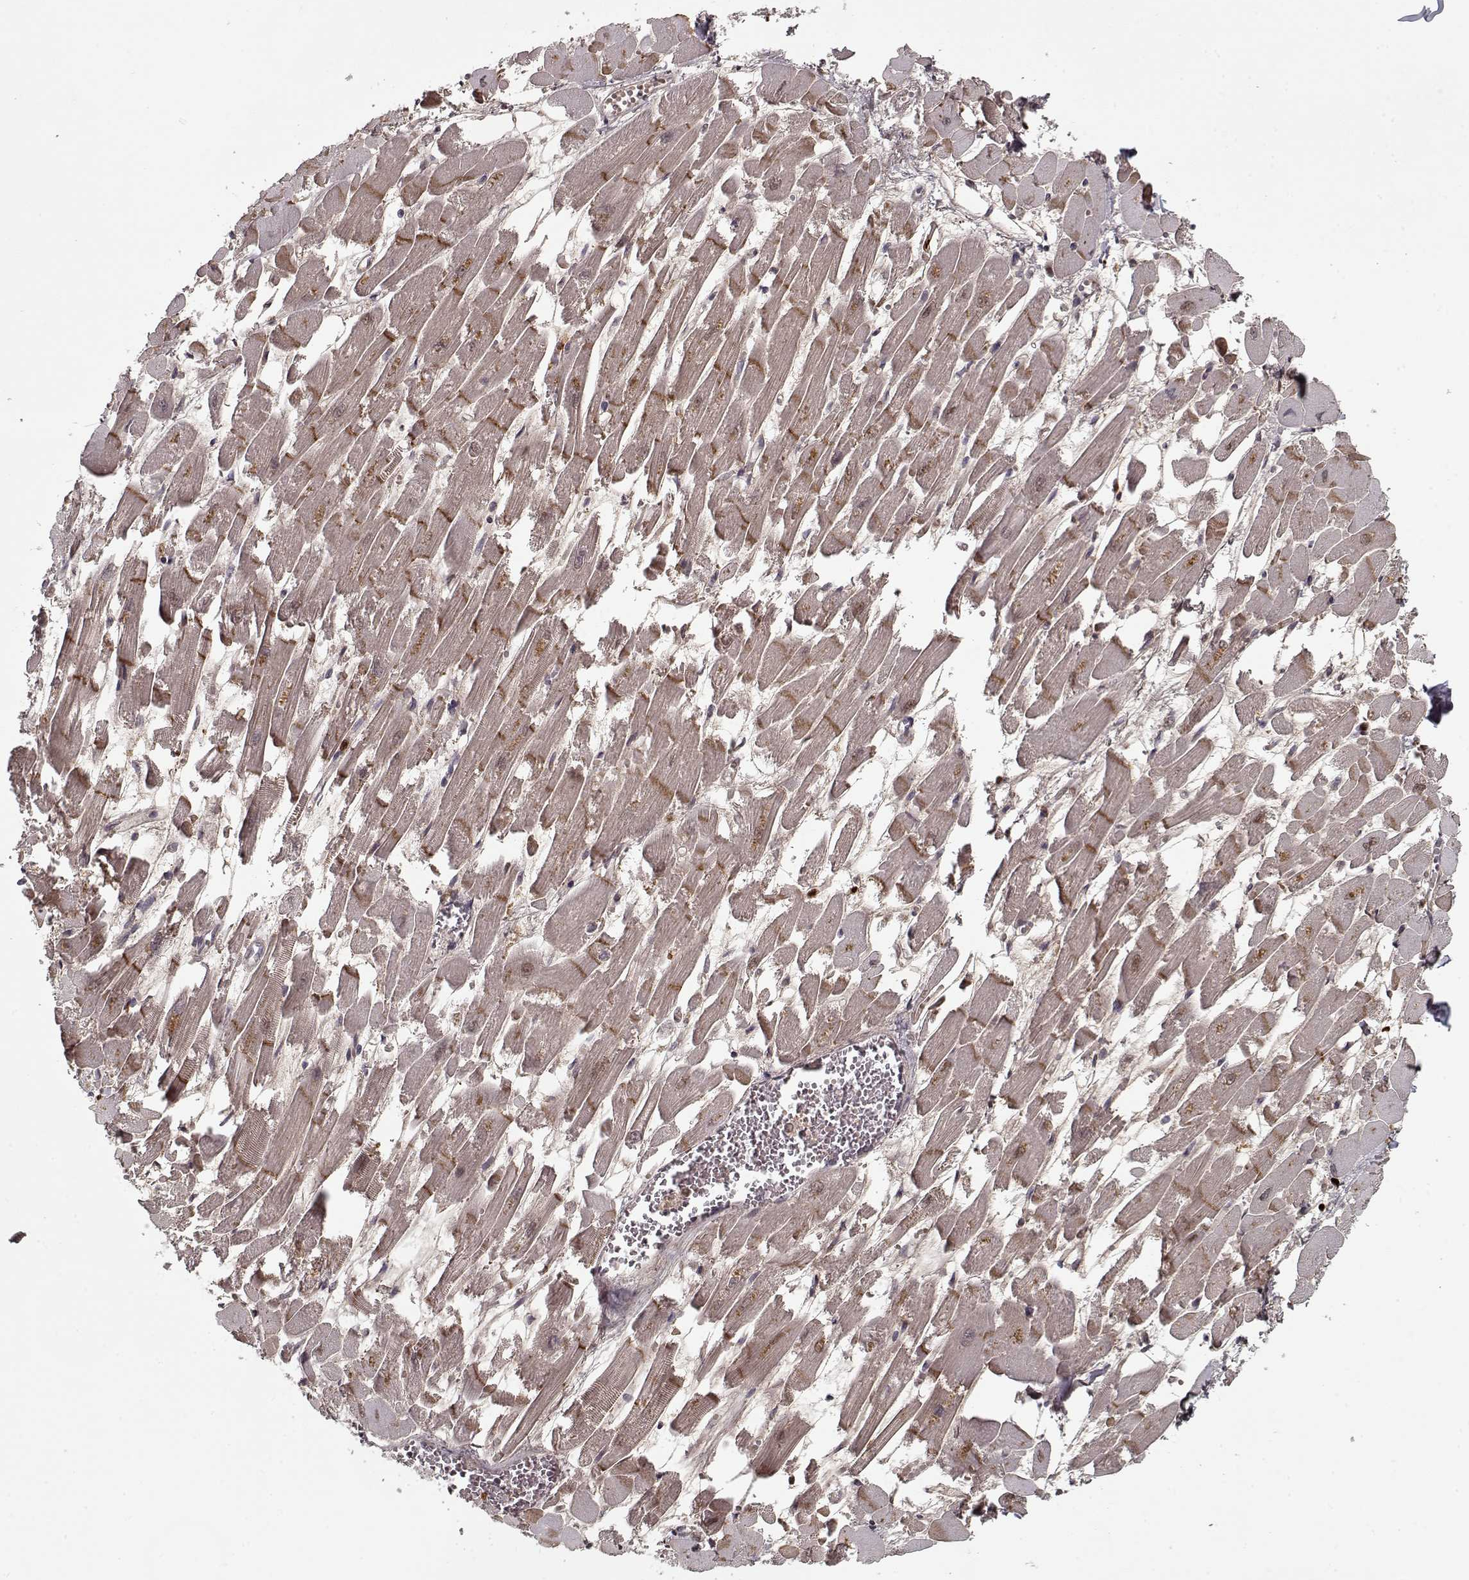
{"staining": {"intensity": "moderate", "quantity": "<25%", "location": "cytoplasmic/membranous"}, "tissue": "heart muscle", "cell_type": "Cardiomyocytes", "image_type": "normal", "snomed": [{"axis": "morphology", "description": "Normal tissue, NOS"}, {"axis": "topography", "description": "Heart"}], "caption": "Brown immunohistochemical staining in unremarkable human heart muscle shows moderate cytoplasmic/membranous expression in about <25% of cardiomyocytes. The staining was performed using DAB (3,3'-diaminobenzidine) to visualize the protein expression in brown, while the nuclei were stained in blue with hematoxylin (Magnification: 20x).", "gene": "AFM", "patient": {"sex": "female", "age": 52}}